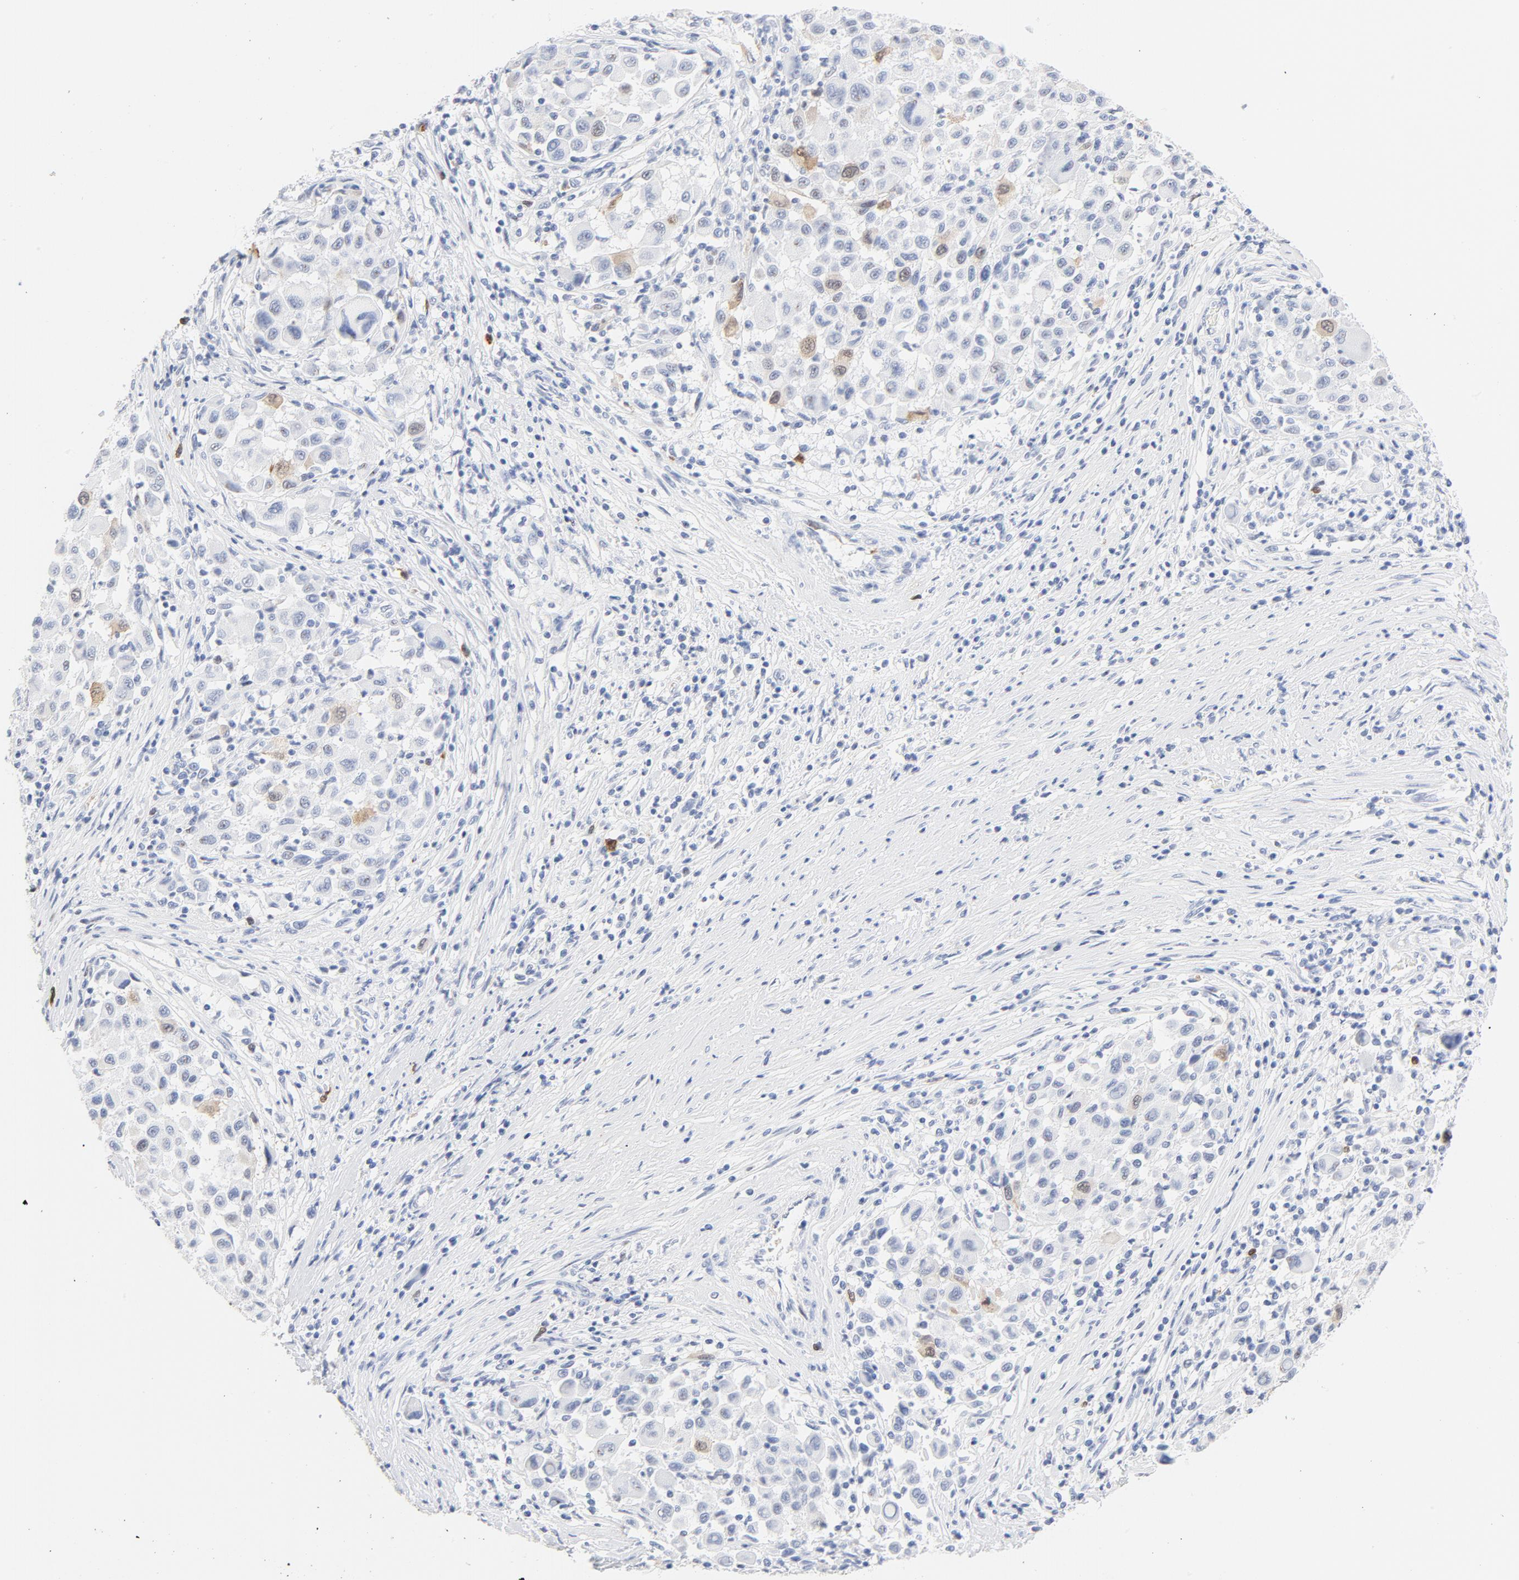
{"staining": {"intensity": "weak", "quantity": "<25%", "location": "cytoplasmic/membranous,nuclear"}, "tissue": "melanoma", "cell_type": "Tumor cells", "image_type": "cancer", "snomed": [{"axis": "morphology", "description": "Malignant melanoma, Metastatic site"}, {"axis": "topography", "description": "Lymph node"}], "caption": "Immunohistochemical staining of melanoma exhibits no significant expression in tumor cells.", "gene": "CDC20", "patient": {"sex": "male", "age": 61}}